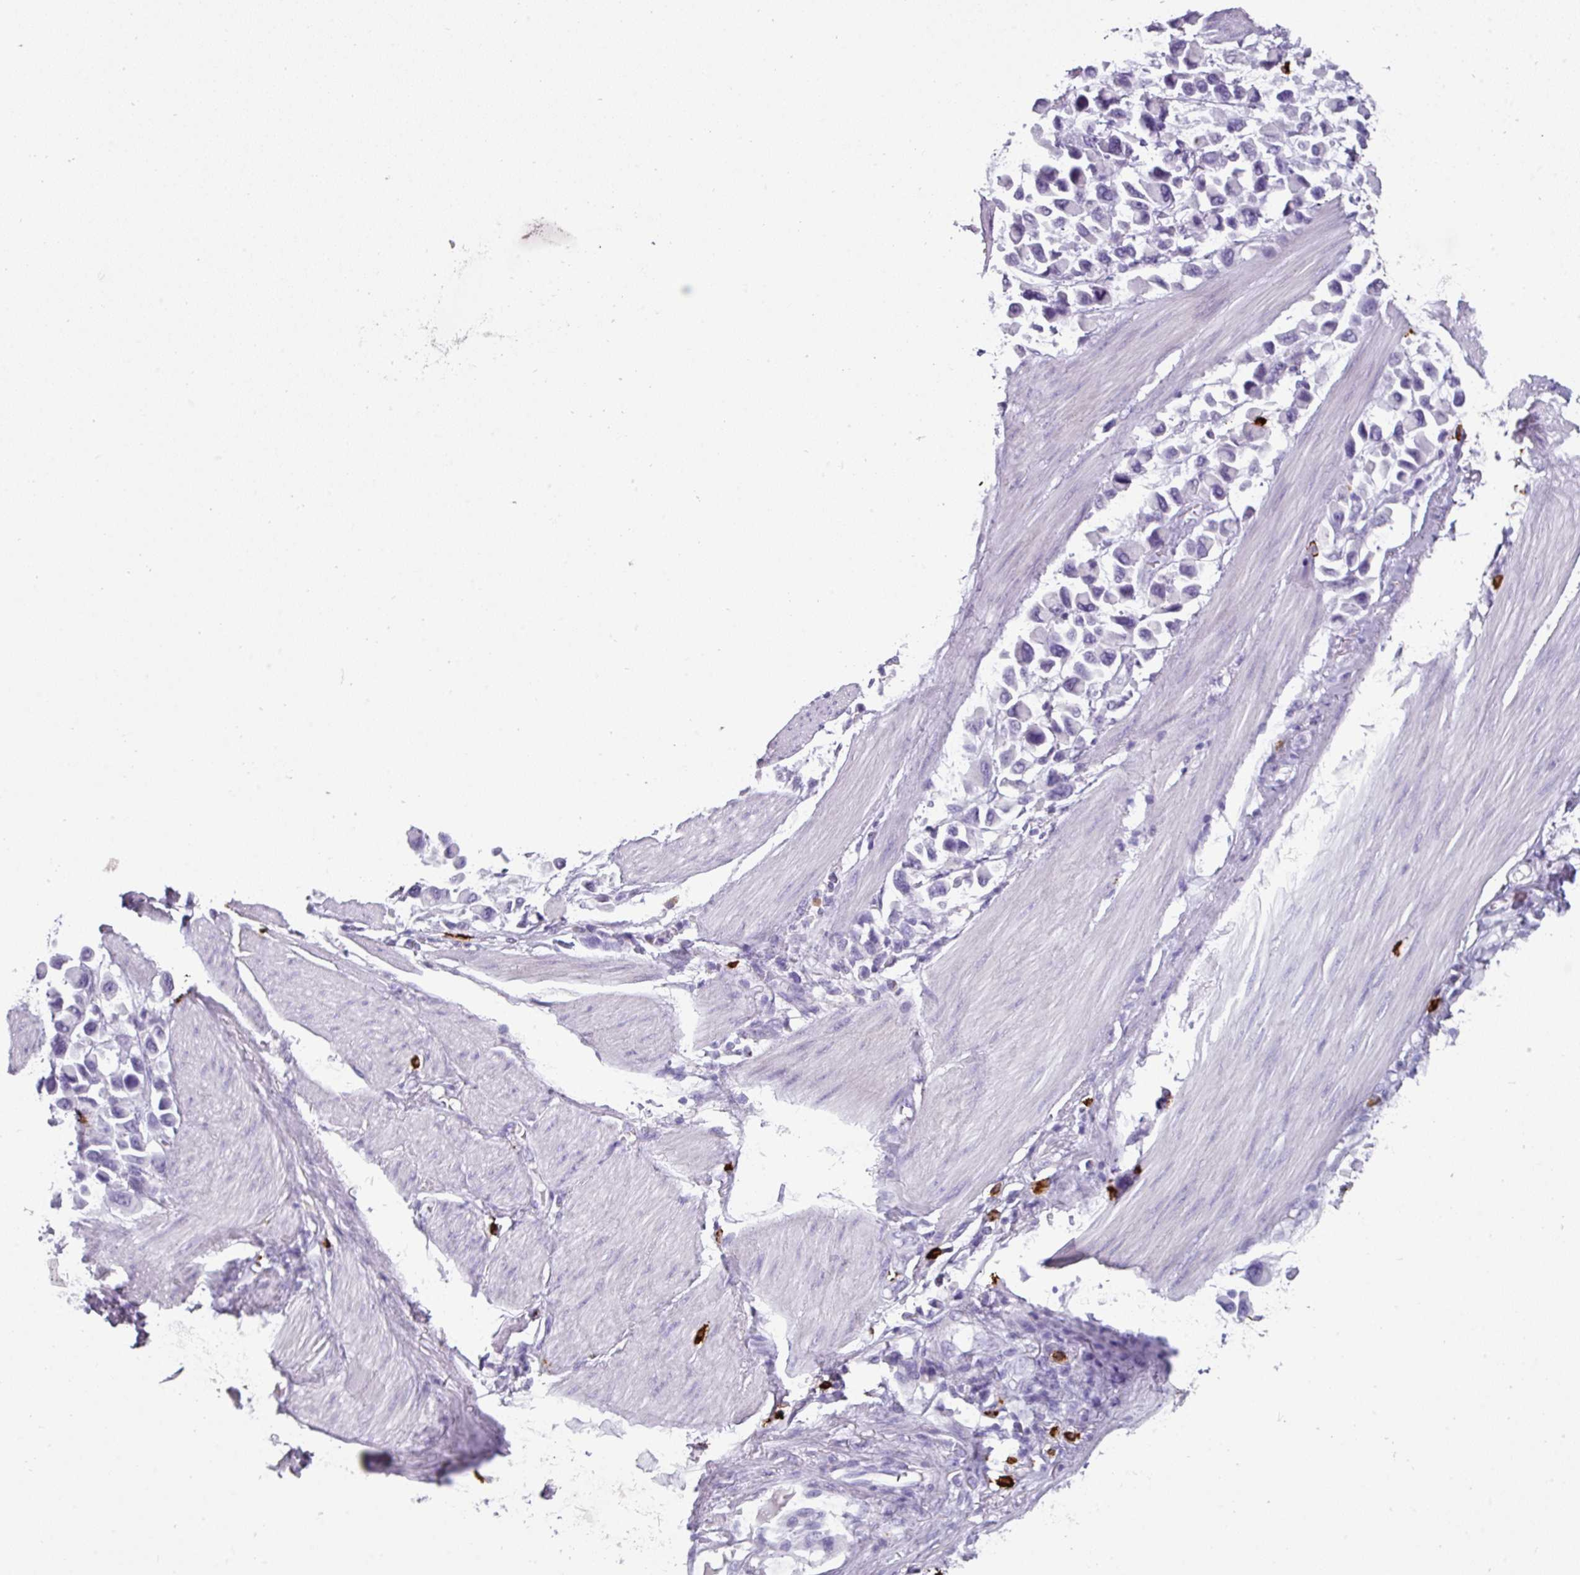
{"staining": {"intensity": "negative", "quantity": "none", "location": "none"}, "tissue": "stomach cancer", "cell_type": "Tumor cells", "image_type": "cancer", "snomed": [{"axis": "morphology", "description": "Adenocarcinoma, NOS"}, {"axis": "topography", "description": "Stomach"}], "caption": "Tumor cells show no significant protein staining in adenocarcinoma (stomach).", "gene": "CTSG", "patient": {"sex": "female", "age": 81}}